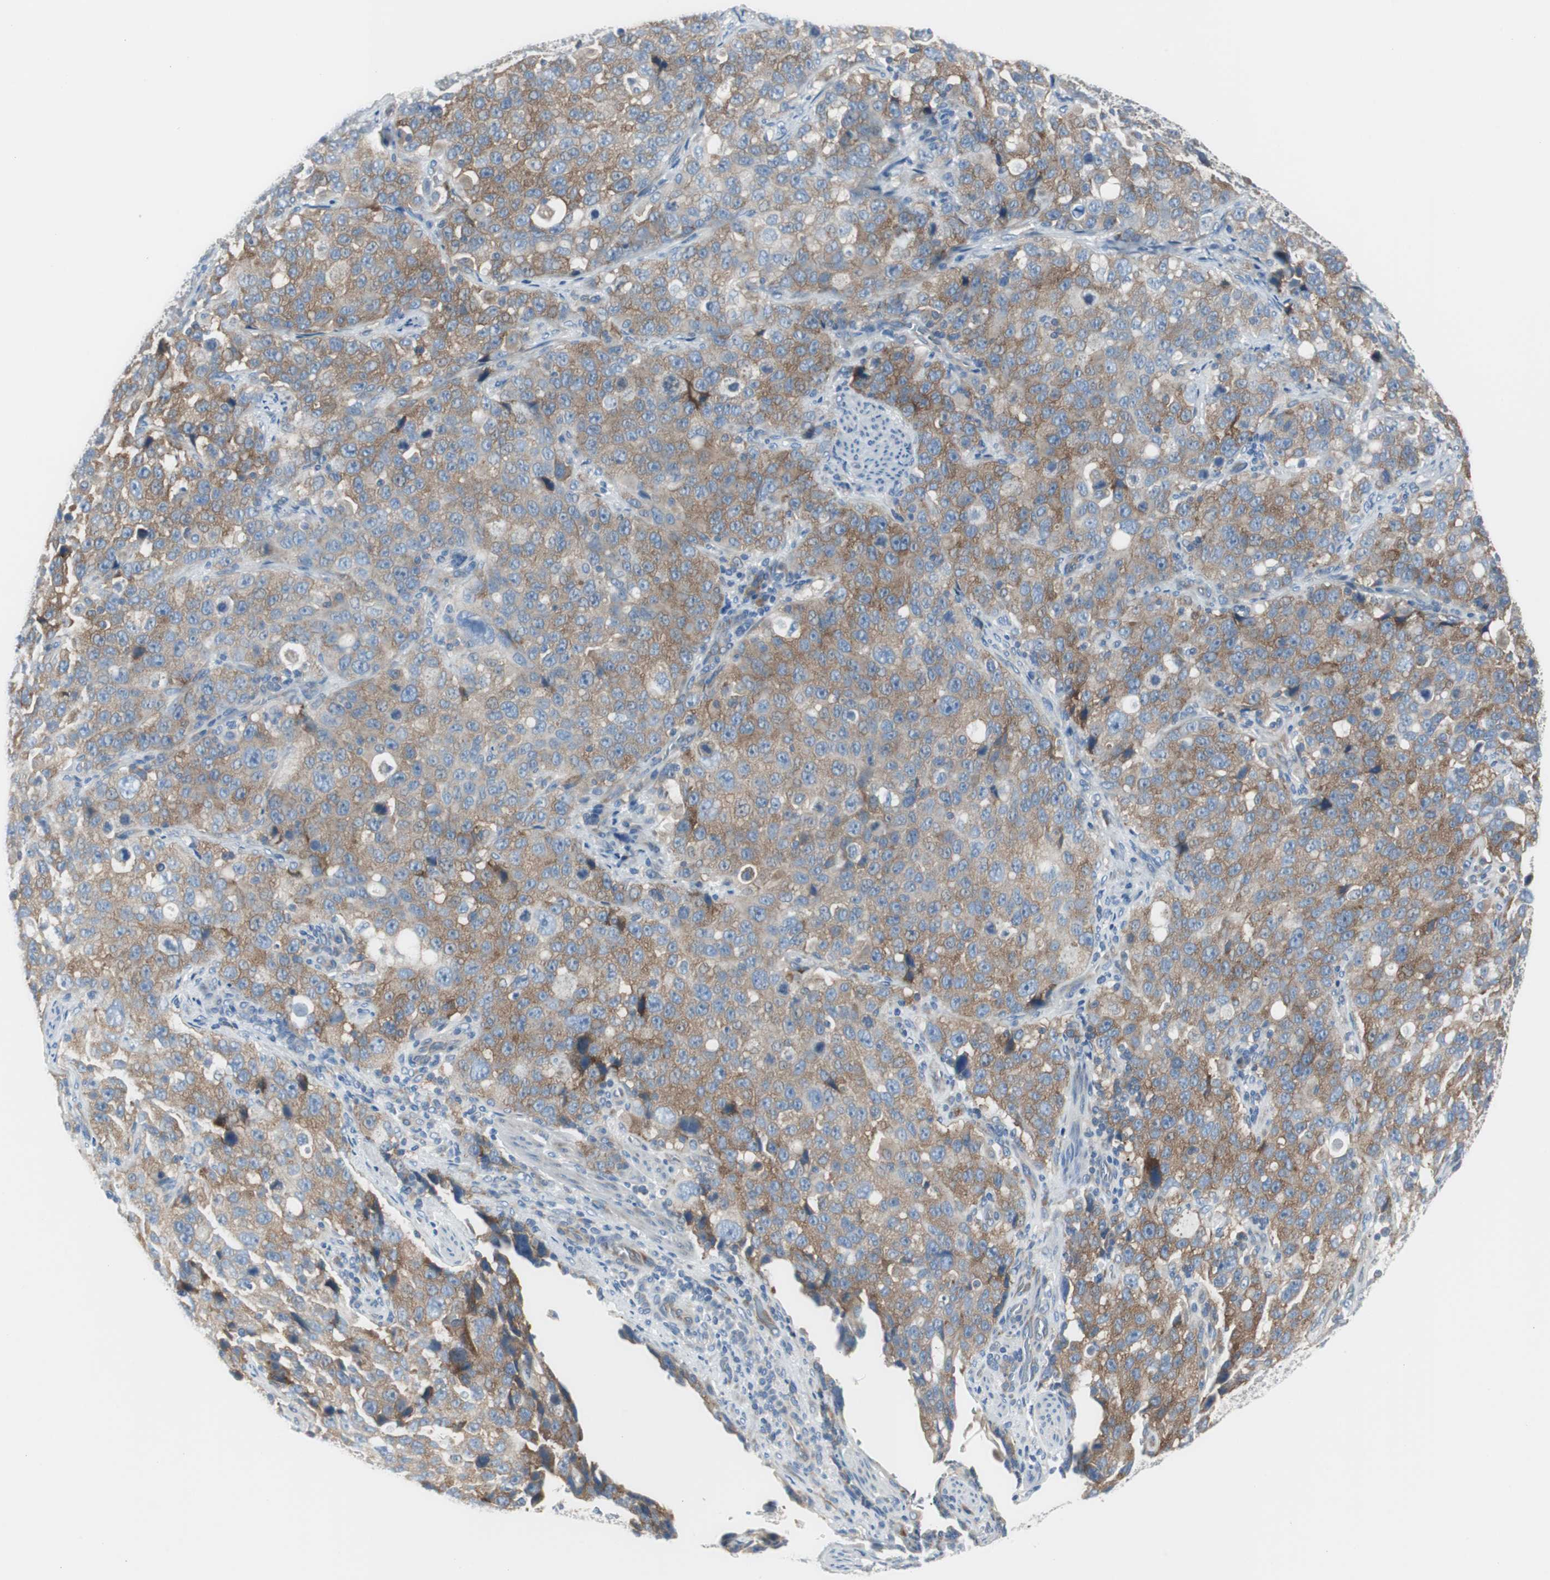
{"staining": {"intensity": "moderate", "quantity": ">75%", "location": "cytoplasmic/membranous"}, "tissue": "stomach cancer", "cell_type": "Tumor cells", "image_type": "cancer", "snomed": [{"axis": "morphology", "description": "Normal tissue, NOS"}, {"axis": "morphology", "description": "Adenocarcinoma, NOS"}, {"axis": "topography", "description": "Stomach"}], "caption": "High-magnification brightfield microscopy of stomach adenocarcinoma stained with DAB (brown) and counterstained with hematoxylin (blue). tumor cells exhibit moderate cytoplasmic/membranous staining is seen in approximately>75% of cells.", "gene": "RPS12", "patient": {"sex": "male", "age": 48}}